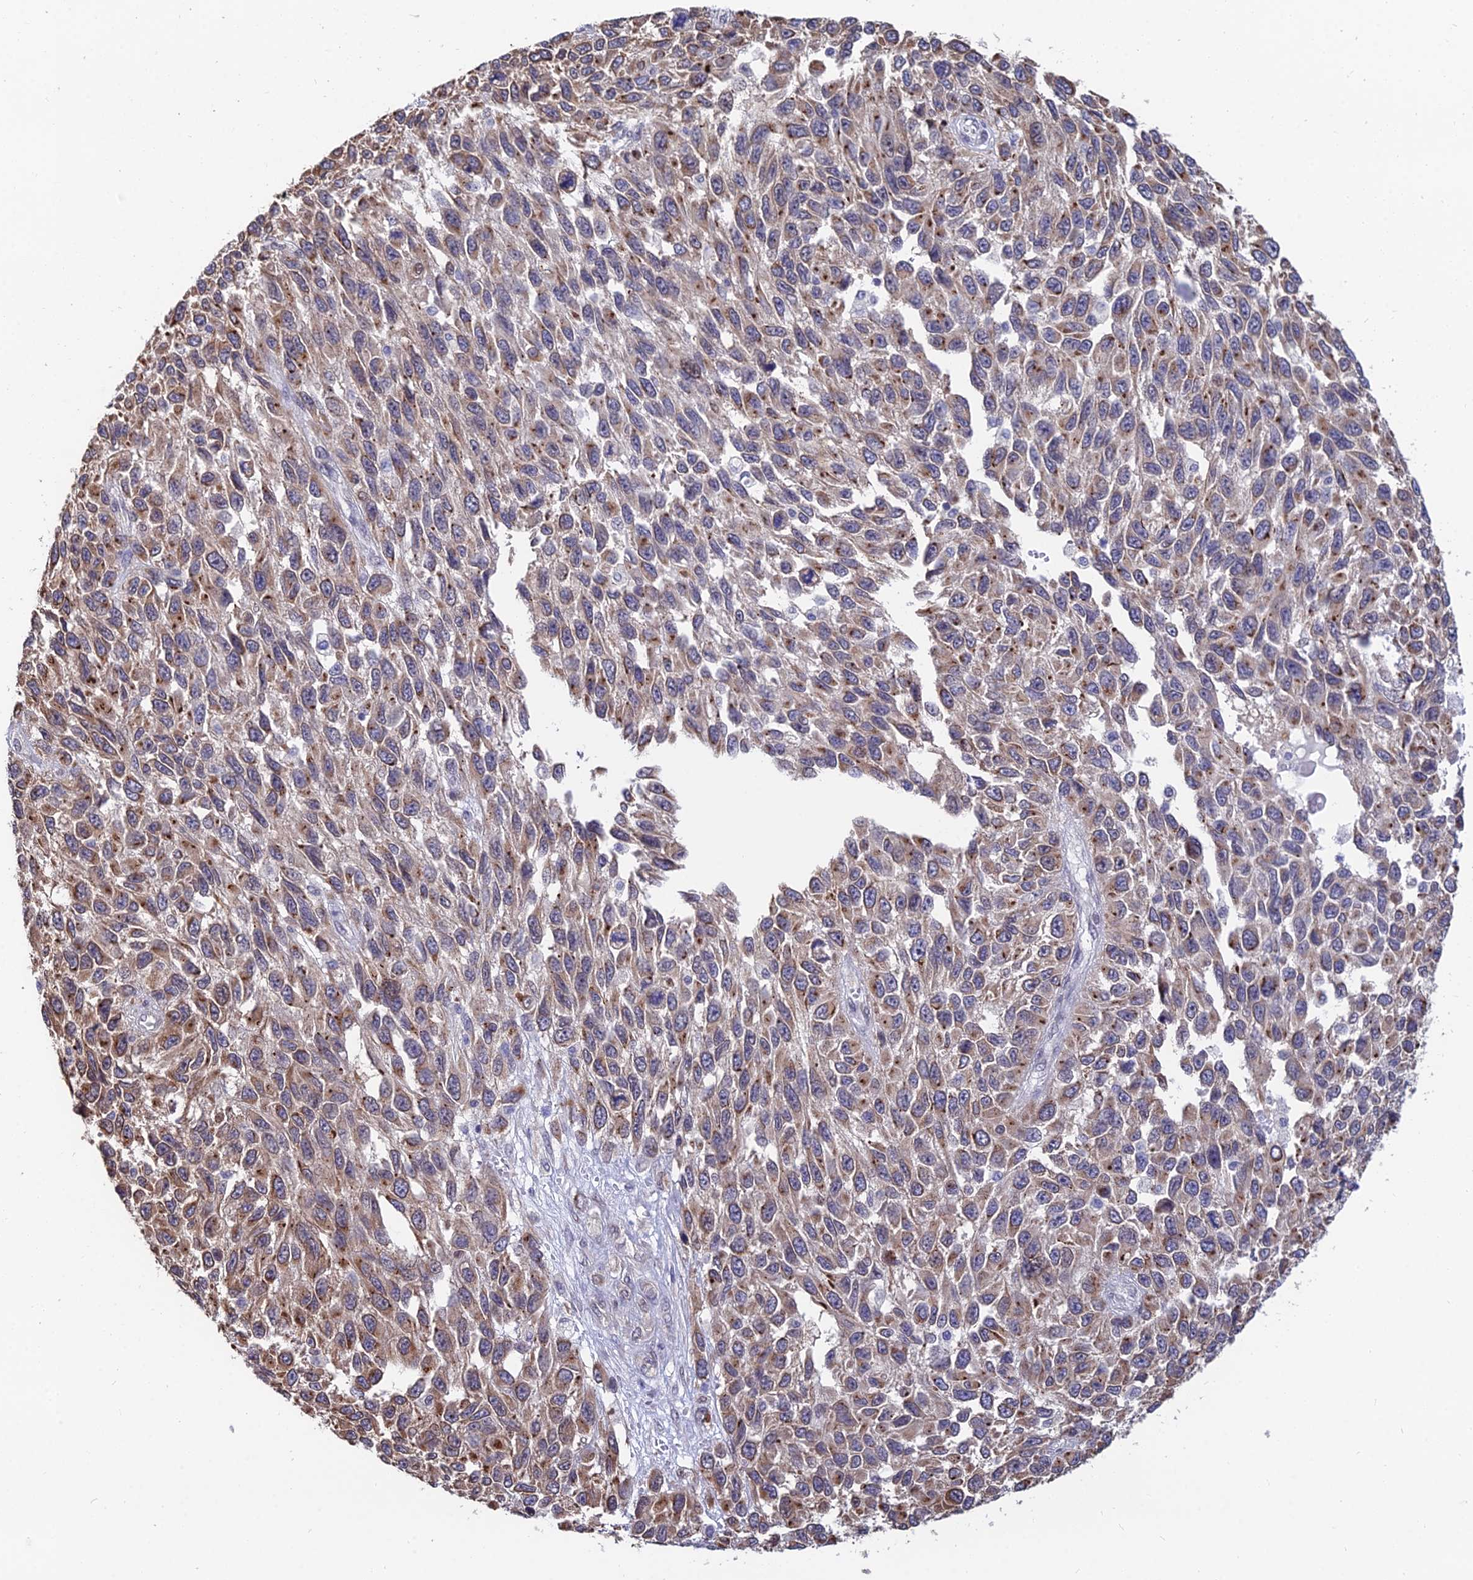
{"staining": {"intensity": "moderate", "quantity": "25%-75%", "location": "cytoplasmic/membranous"}, "tissue": "melanoma", "cell_type": "Tumor cells", "image_type": "cancer", "snomed": [{"axis": "morphology", "description": "Malignant melanoma, NOS"}, {"axis": "topography", "description": "Skin"}], "caption": "Melanoma stained with IHC demonstrates moderate cytoplasmic/membranous staining in about 25%-75% of tumor cells.", "gene": "INPP4A", "patient": {"sex": "female", "age": 96}}